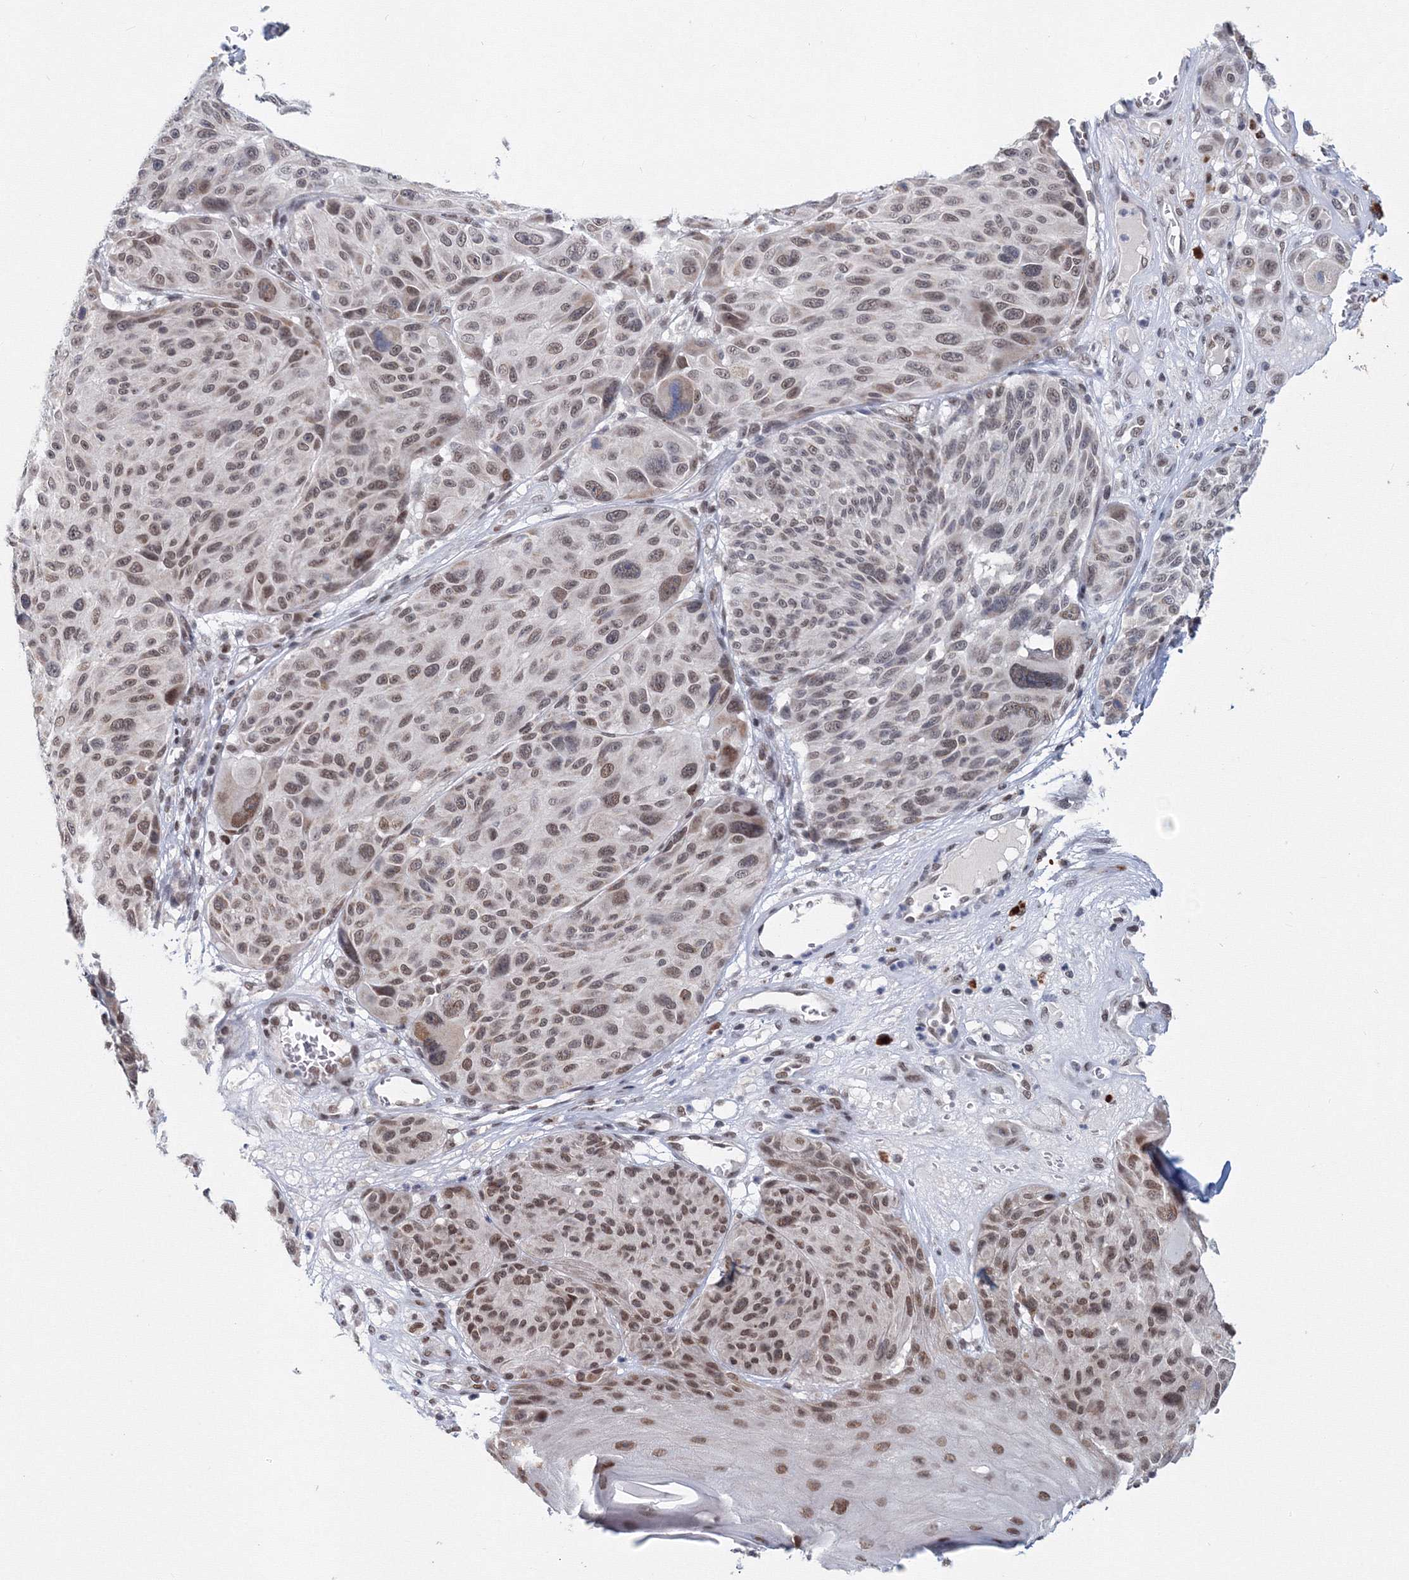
{"staining": {"intensity": "moderate", "quantity": "25%-75%", "location": "nuclear"}, "tissue": "melanoma", "cell_type": "Tumor cells", "image_type": "cancer", "snomed": [{"axis": "morphology", "description": "Malignant melanoma, NOS"}, {"axis": "topography", "description": "Skin"}], "caption": "Immunohistochemical staining of malignant melanoma shows medium levels of moderate nuclear protein positivity in about 25%-75% of tumor cells.", "gene": "SF3B6", "patient": {"sex": "male", "age": 83}}